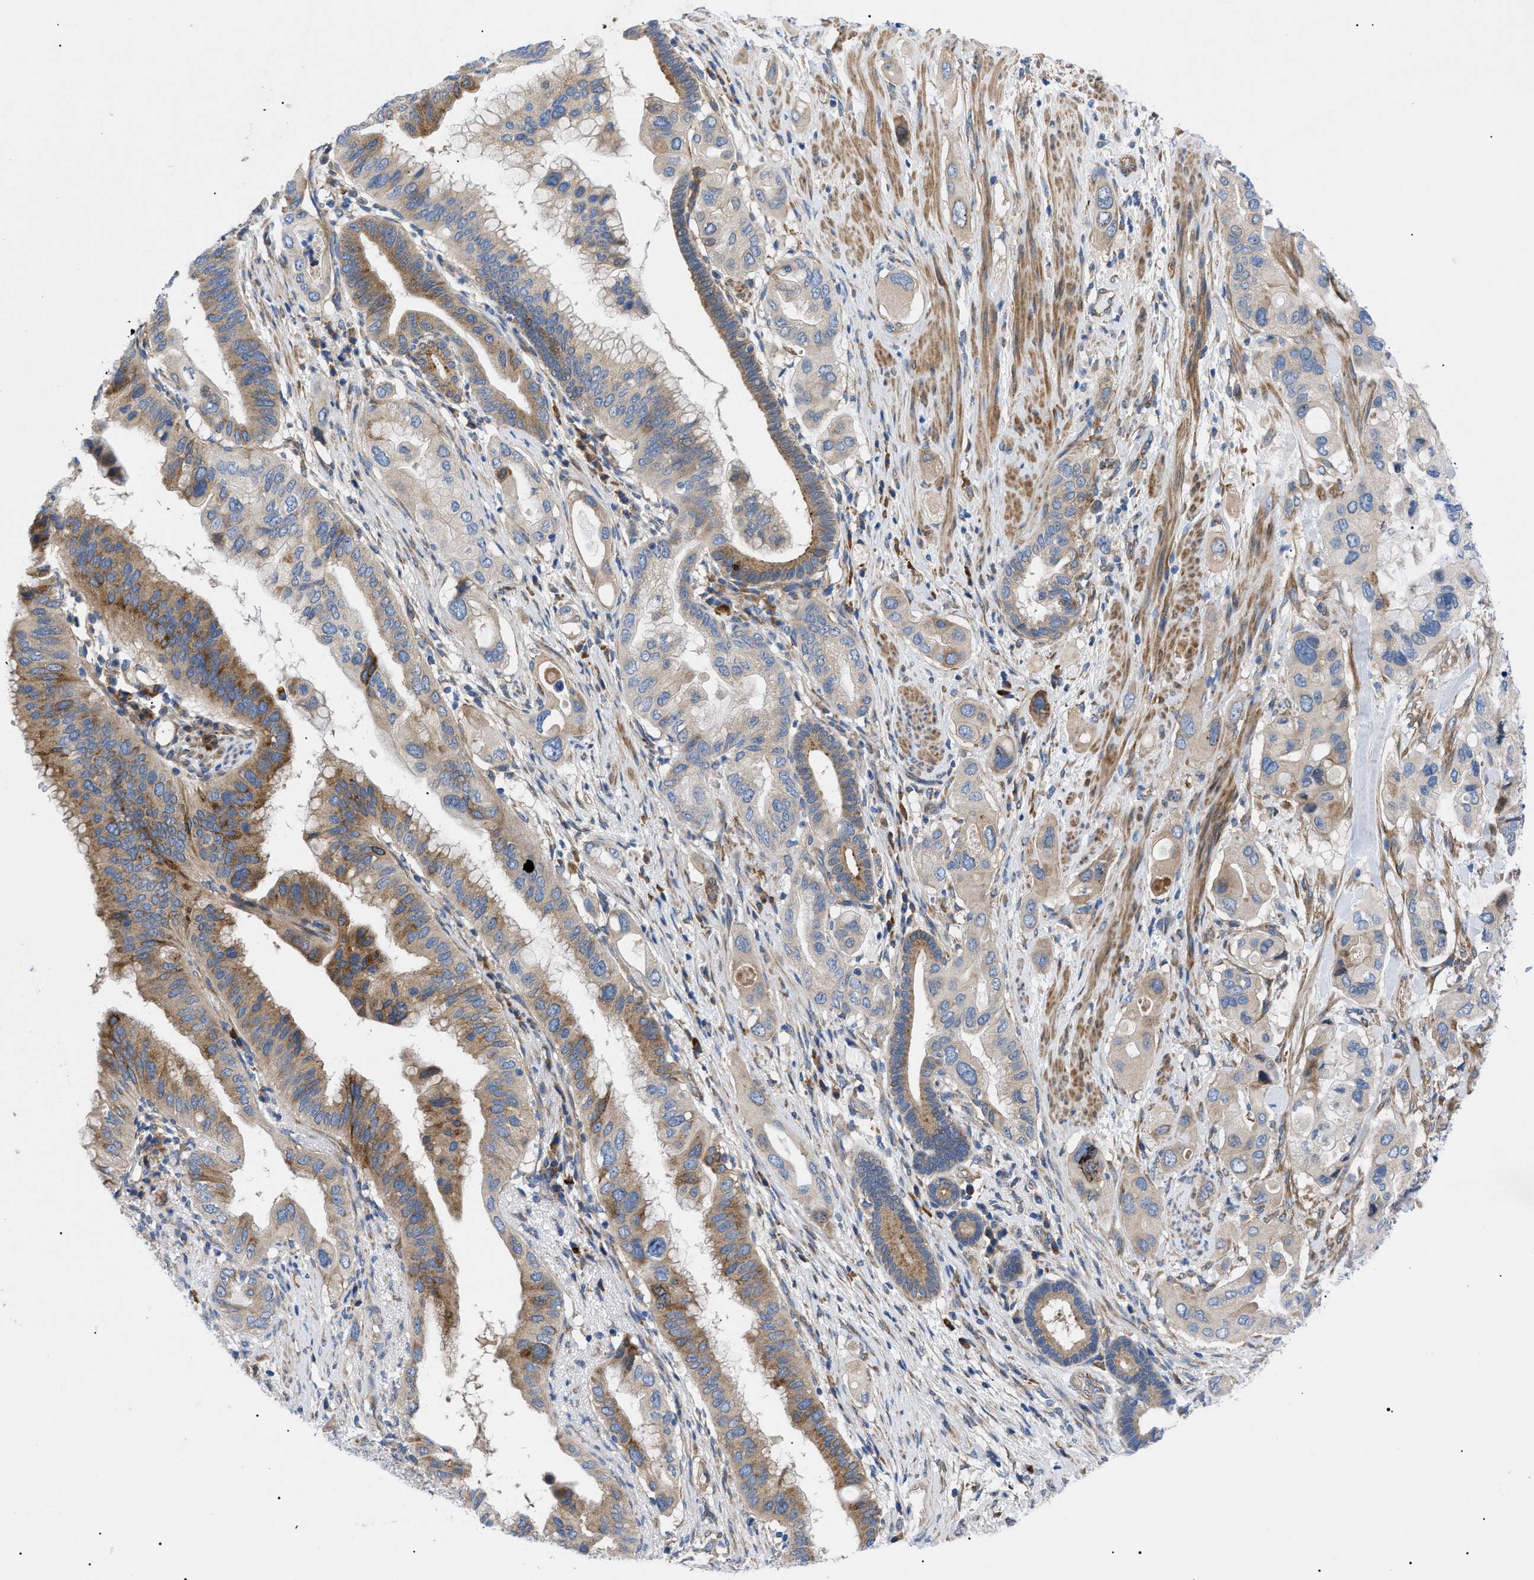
{"staining": {"intensity": "moderate", "quantity": "25%-75%", "location": "cytoplasmic/membranous"}, "tissue": "pancreatic cancer", "cell_type": "Tumor cells", "image_type": "cancer", "snomed": [{"axis": "morphology", "description": "Adenocarcinoma, NOS"}, {"axis": "topography", "description": "Pancreas"}], "caption": "Moderate cytoplasmic/membranous staining is identified in approximately 25%-75% of tumor cells in adenocarcinoma (pancreatic). Nuclei are stained in blue.", "gene": "HSPB8", "patient": {"sex": "female", "age": 56}}